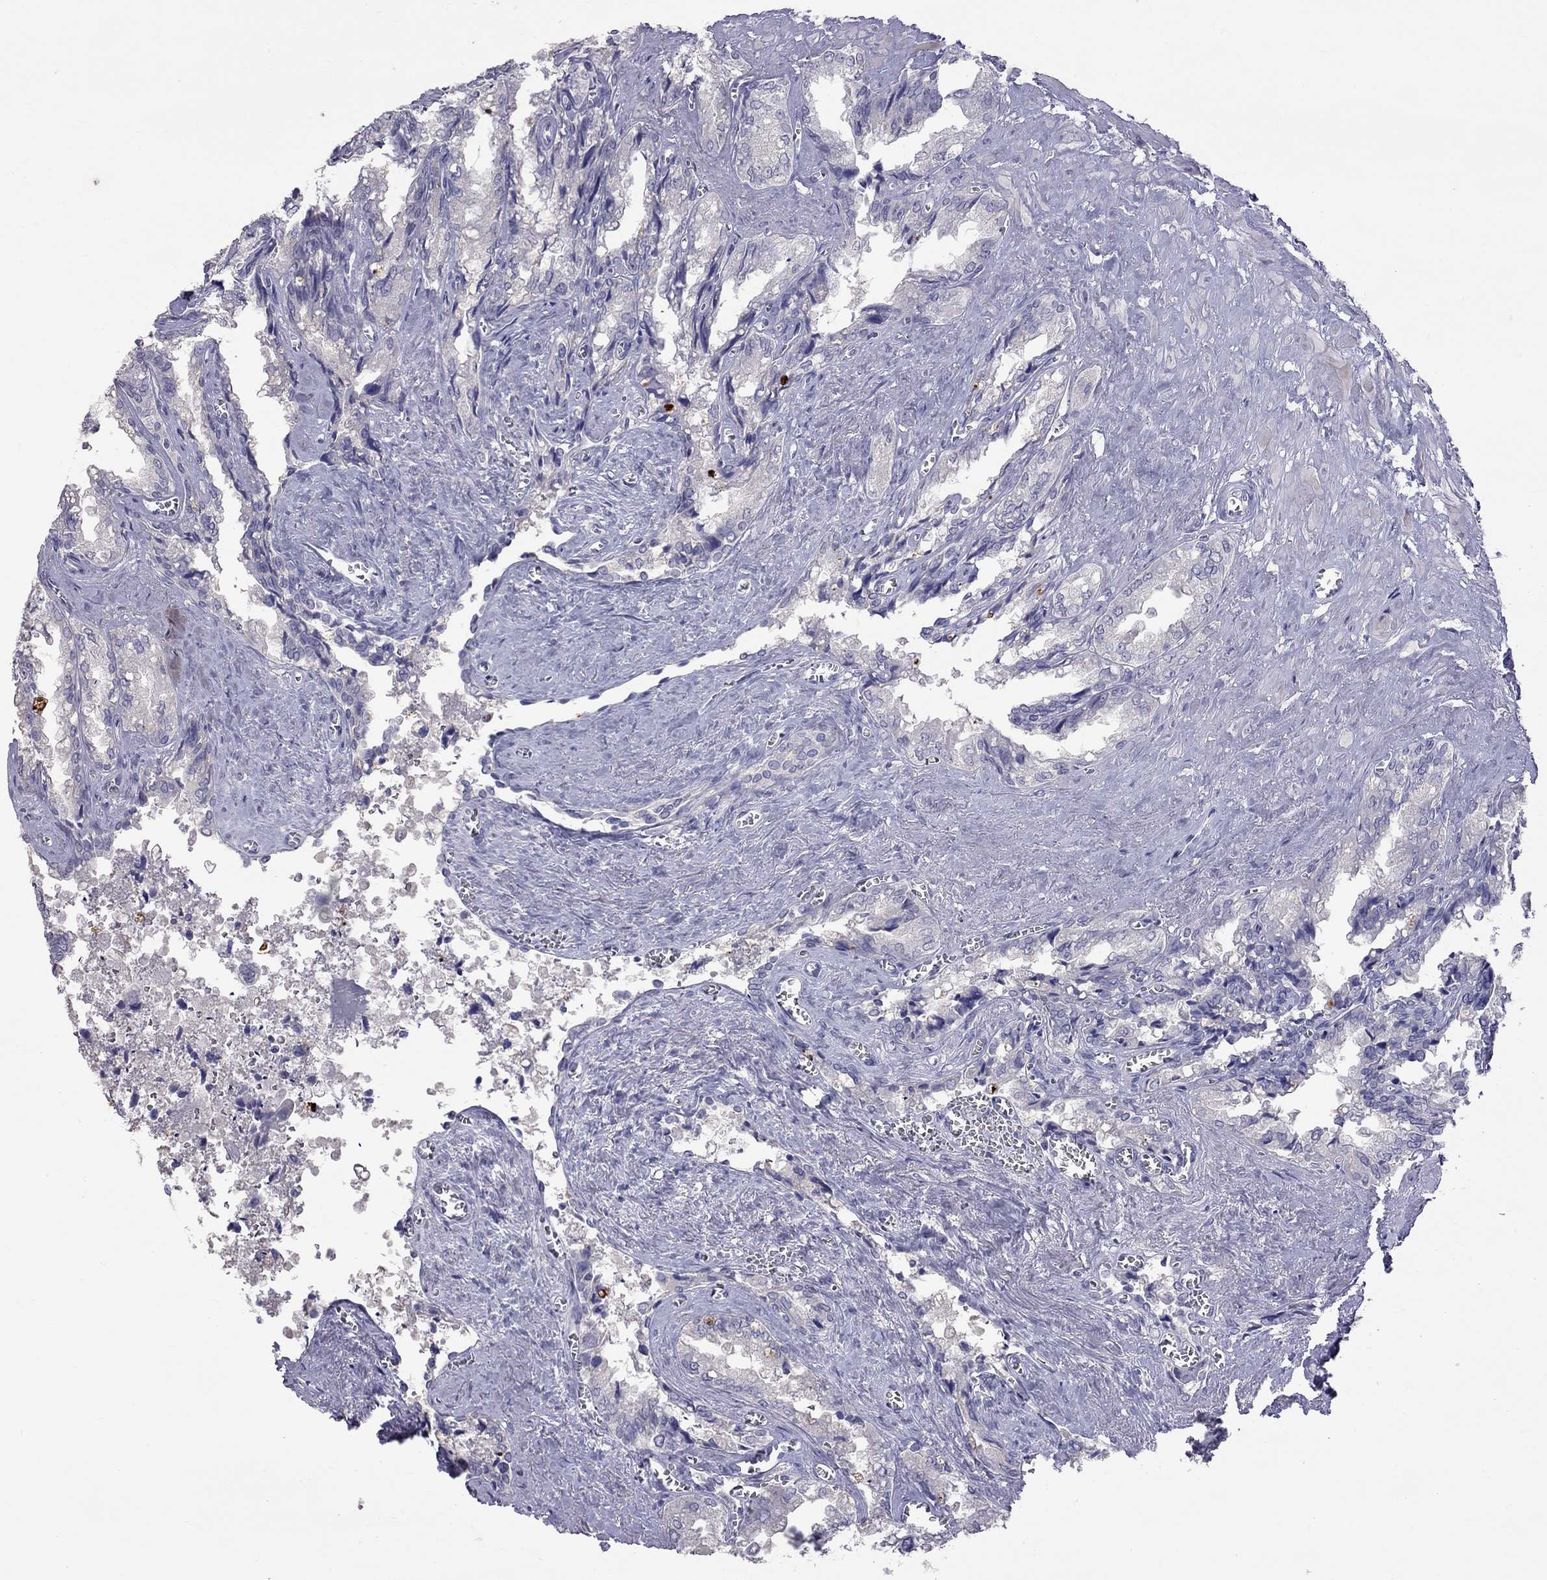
{"staining": {"intensity": "negative", "quantity": "none", "location": "none"}, "tissue": "seminal vesicle", "cell_type": "Glandular cells", "image_type": "normal", "snomed": [{"axis": "morphology", "description": "Normal tissue, NOS"}, {"axis": "topography", "description": "Seminal veicle"}], "caption": "IHC histopathology image of benign seminal vesicle: seminal vesicle stained with DAB exhibits no significant protein staining in glandular cells.", "gene": "CFAP91", "patient": {"sex": "male", "age": 67}}